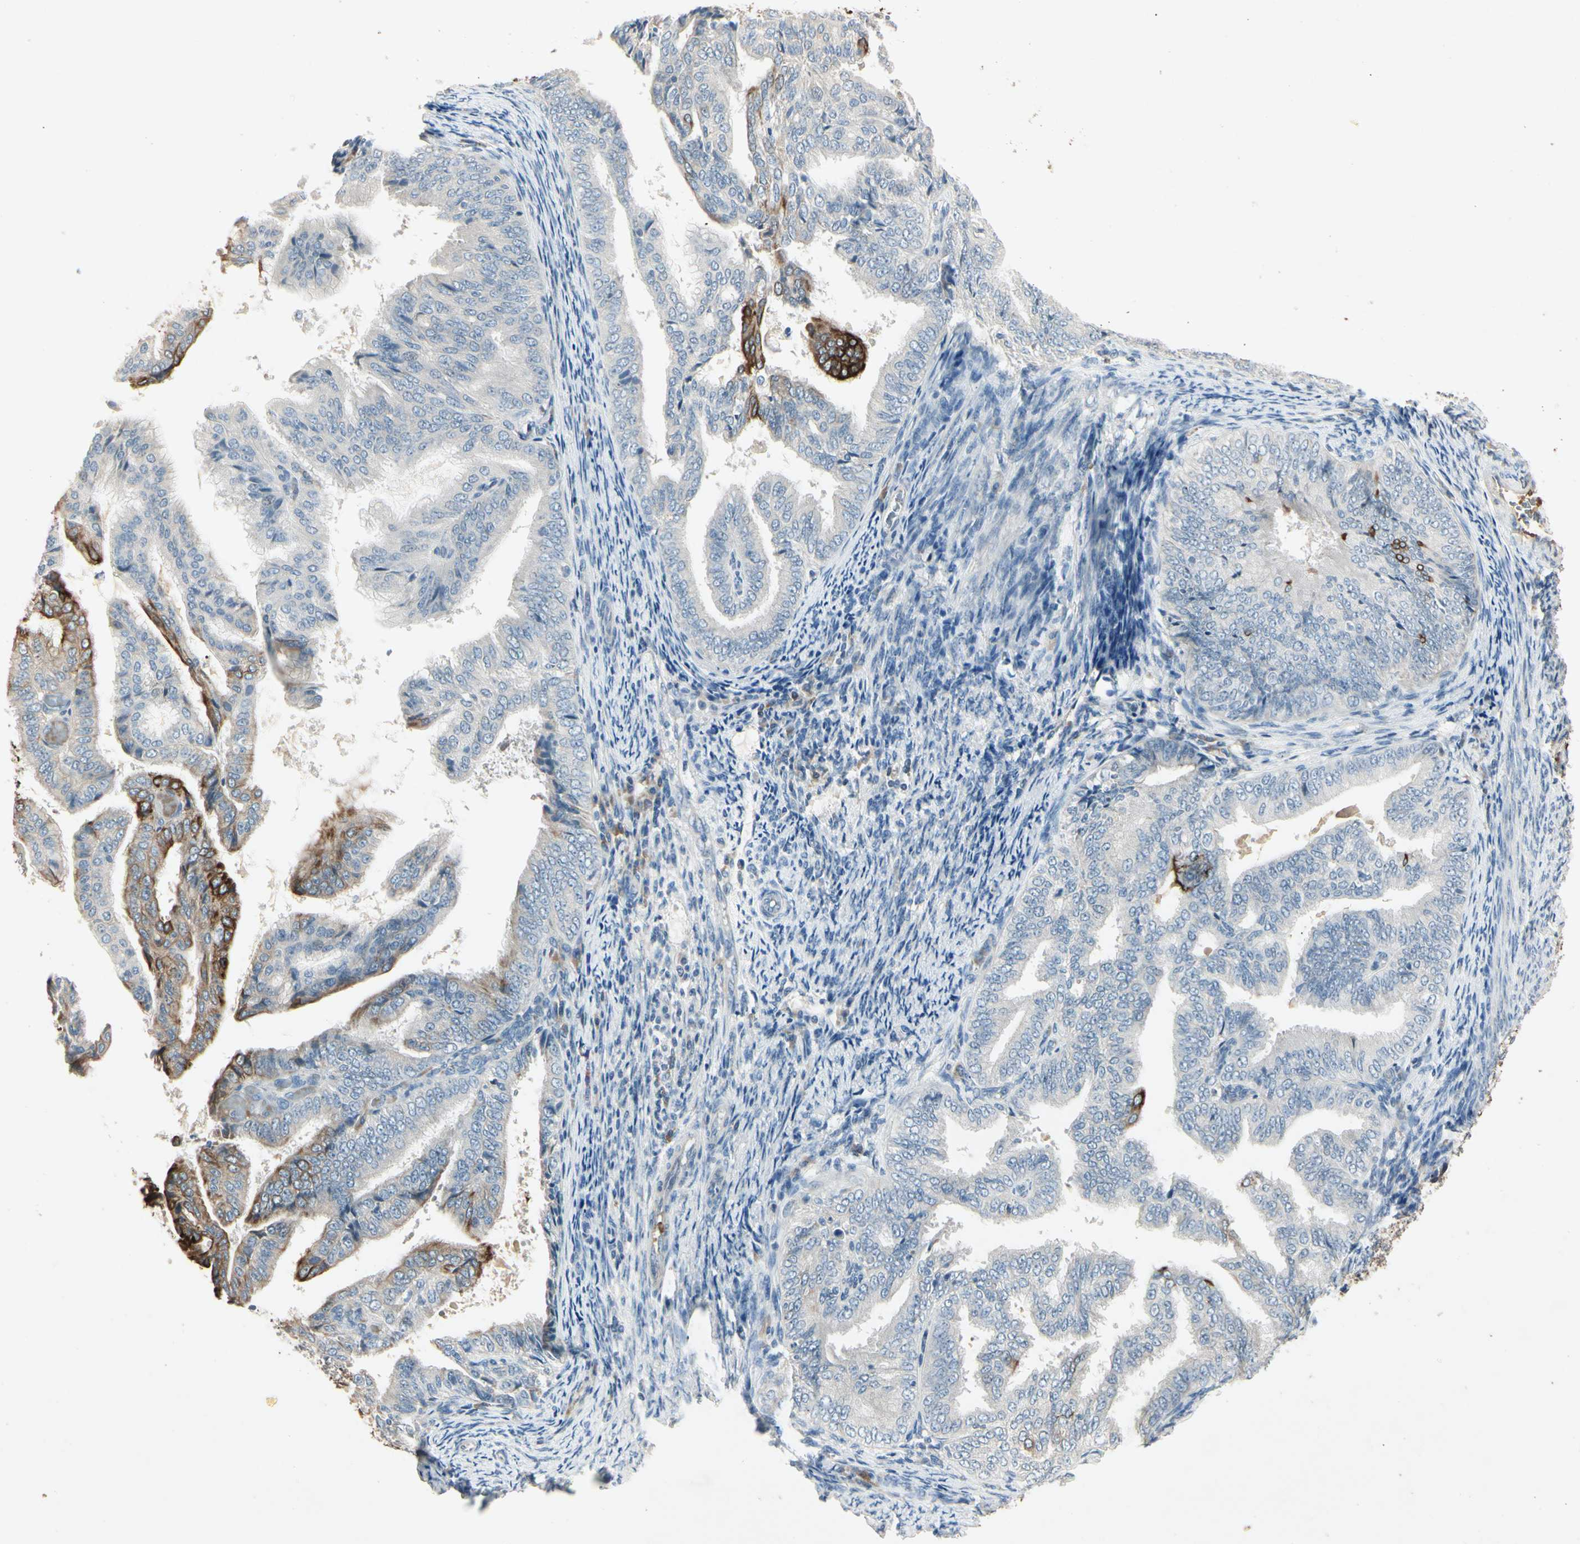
{"staining": {"intensity": "strong", "quantity": "<25%", "location": "cytoplasmic/membranous"}, "tissue": "endometrial cancer", "cell_type": "Tumor cells", "image_type": "cancer", "snomed": [{"axis": "morphology", "description": "Adenocarcinoma, NOS"}, {"axis": "topography", "description": "Endometrium"}], "caption": "This histopathology image demonstrates IHC staining of human endometrial cancer, with medium strong cytoplasmic/membranous positivity in about <25% of tumor cells.", "gene": "SKIL", "patient": {"sex": "female", "age": 58}}